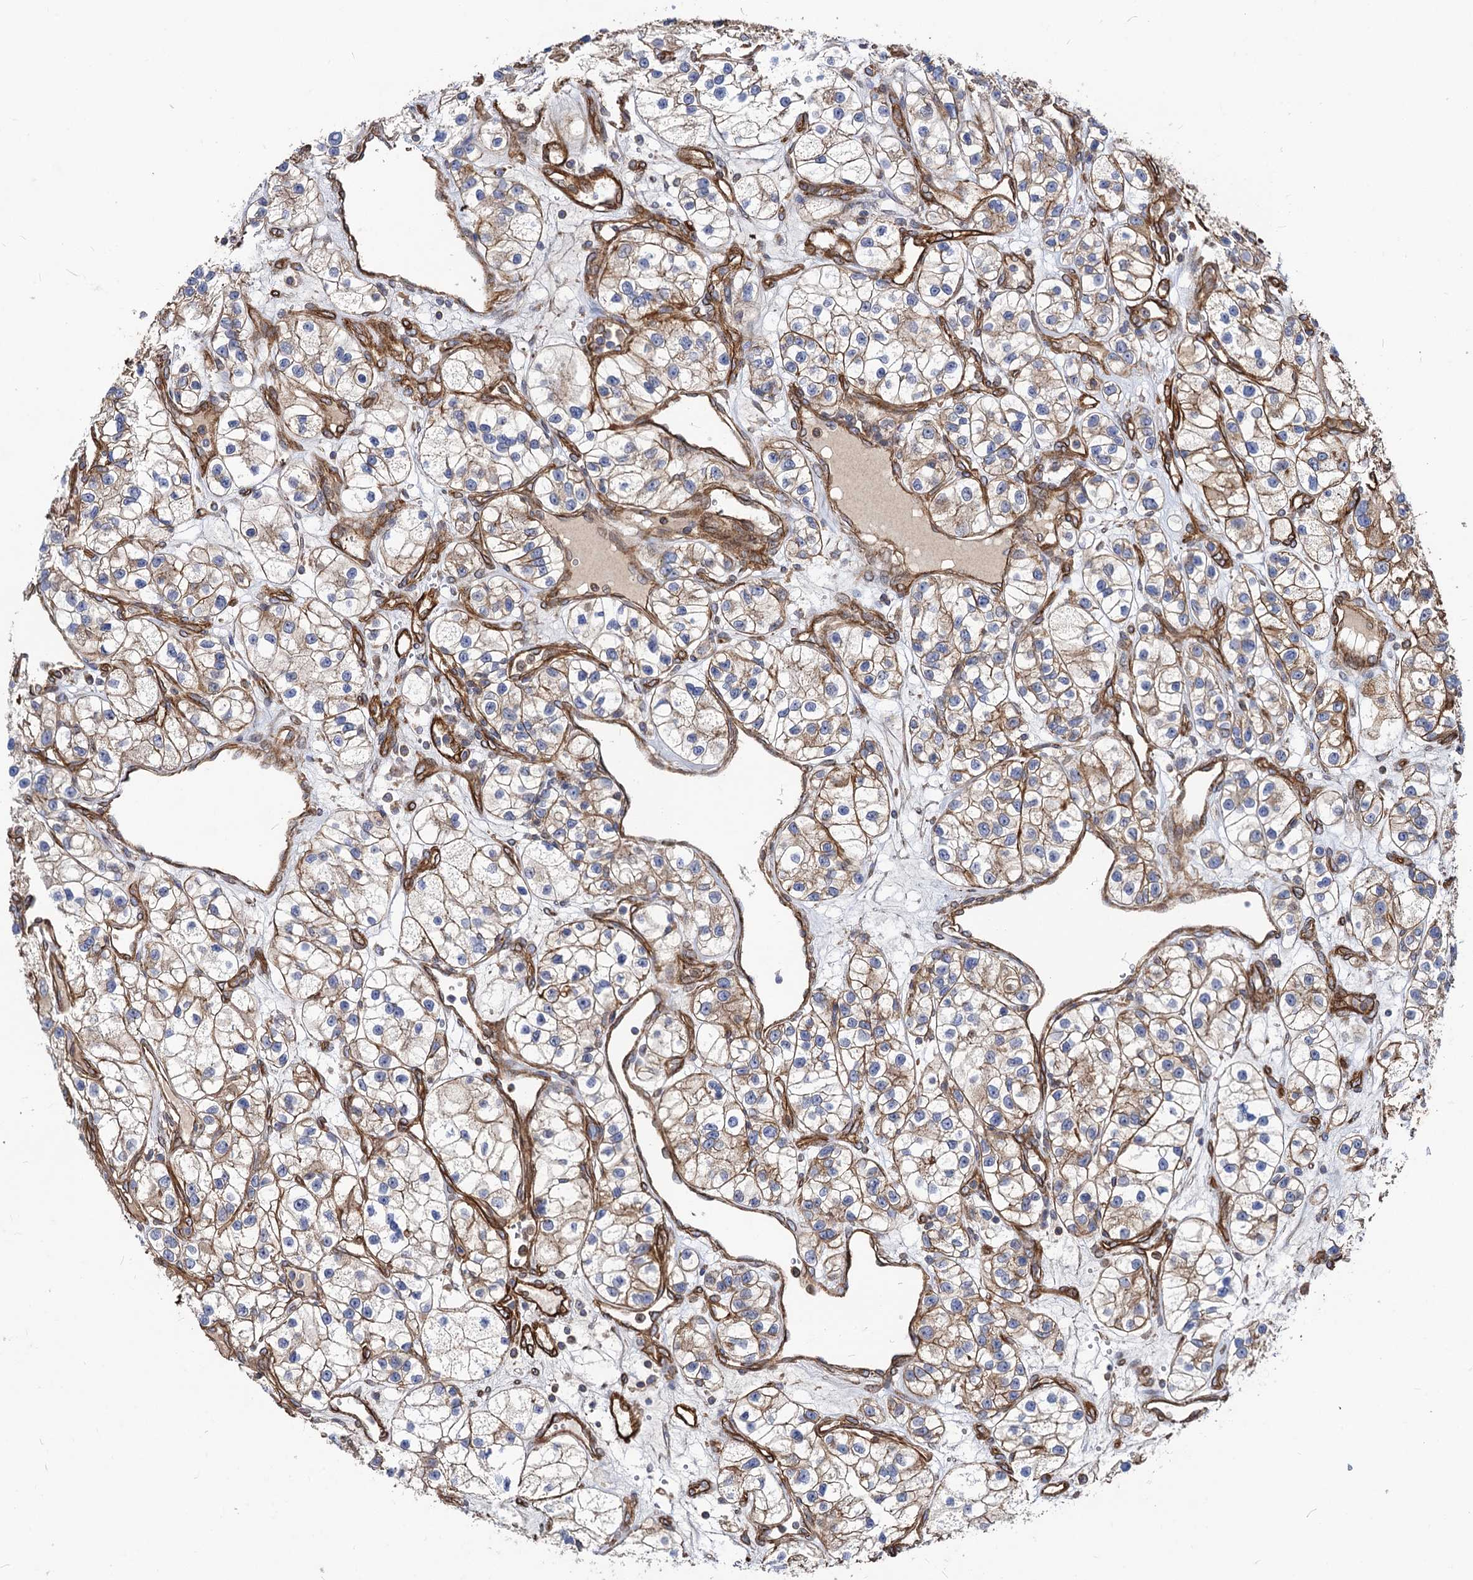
{"staining": {"intensity": "moderate", "quantity": ">75%", "location": "cytoplasmic/membranous"}, "tissue": "renal cancer", "cell_type": "Tumor cells", "image_type": "cancer", "snomed": [{"axis": "morphology", "description": "Adenocarcinoma, NOS"}, {"axis": "topography", "description": "Kidney"}], "caption": "Protein analysis of renal cancer (adenocarcinoma) tissue shows moderate cytoplasmic/membranous positivity in about >75% of tumor cells. (DAB (3,3'-diaminobenzidine) = brown stain, brightfield microscopy at high magnification).", "gene": "CIP2A", "patient": {"sex": "female", "age": 57}}